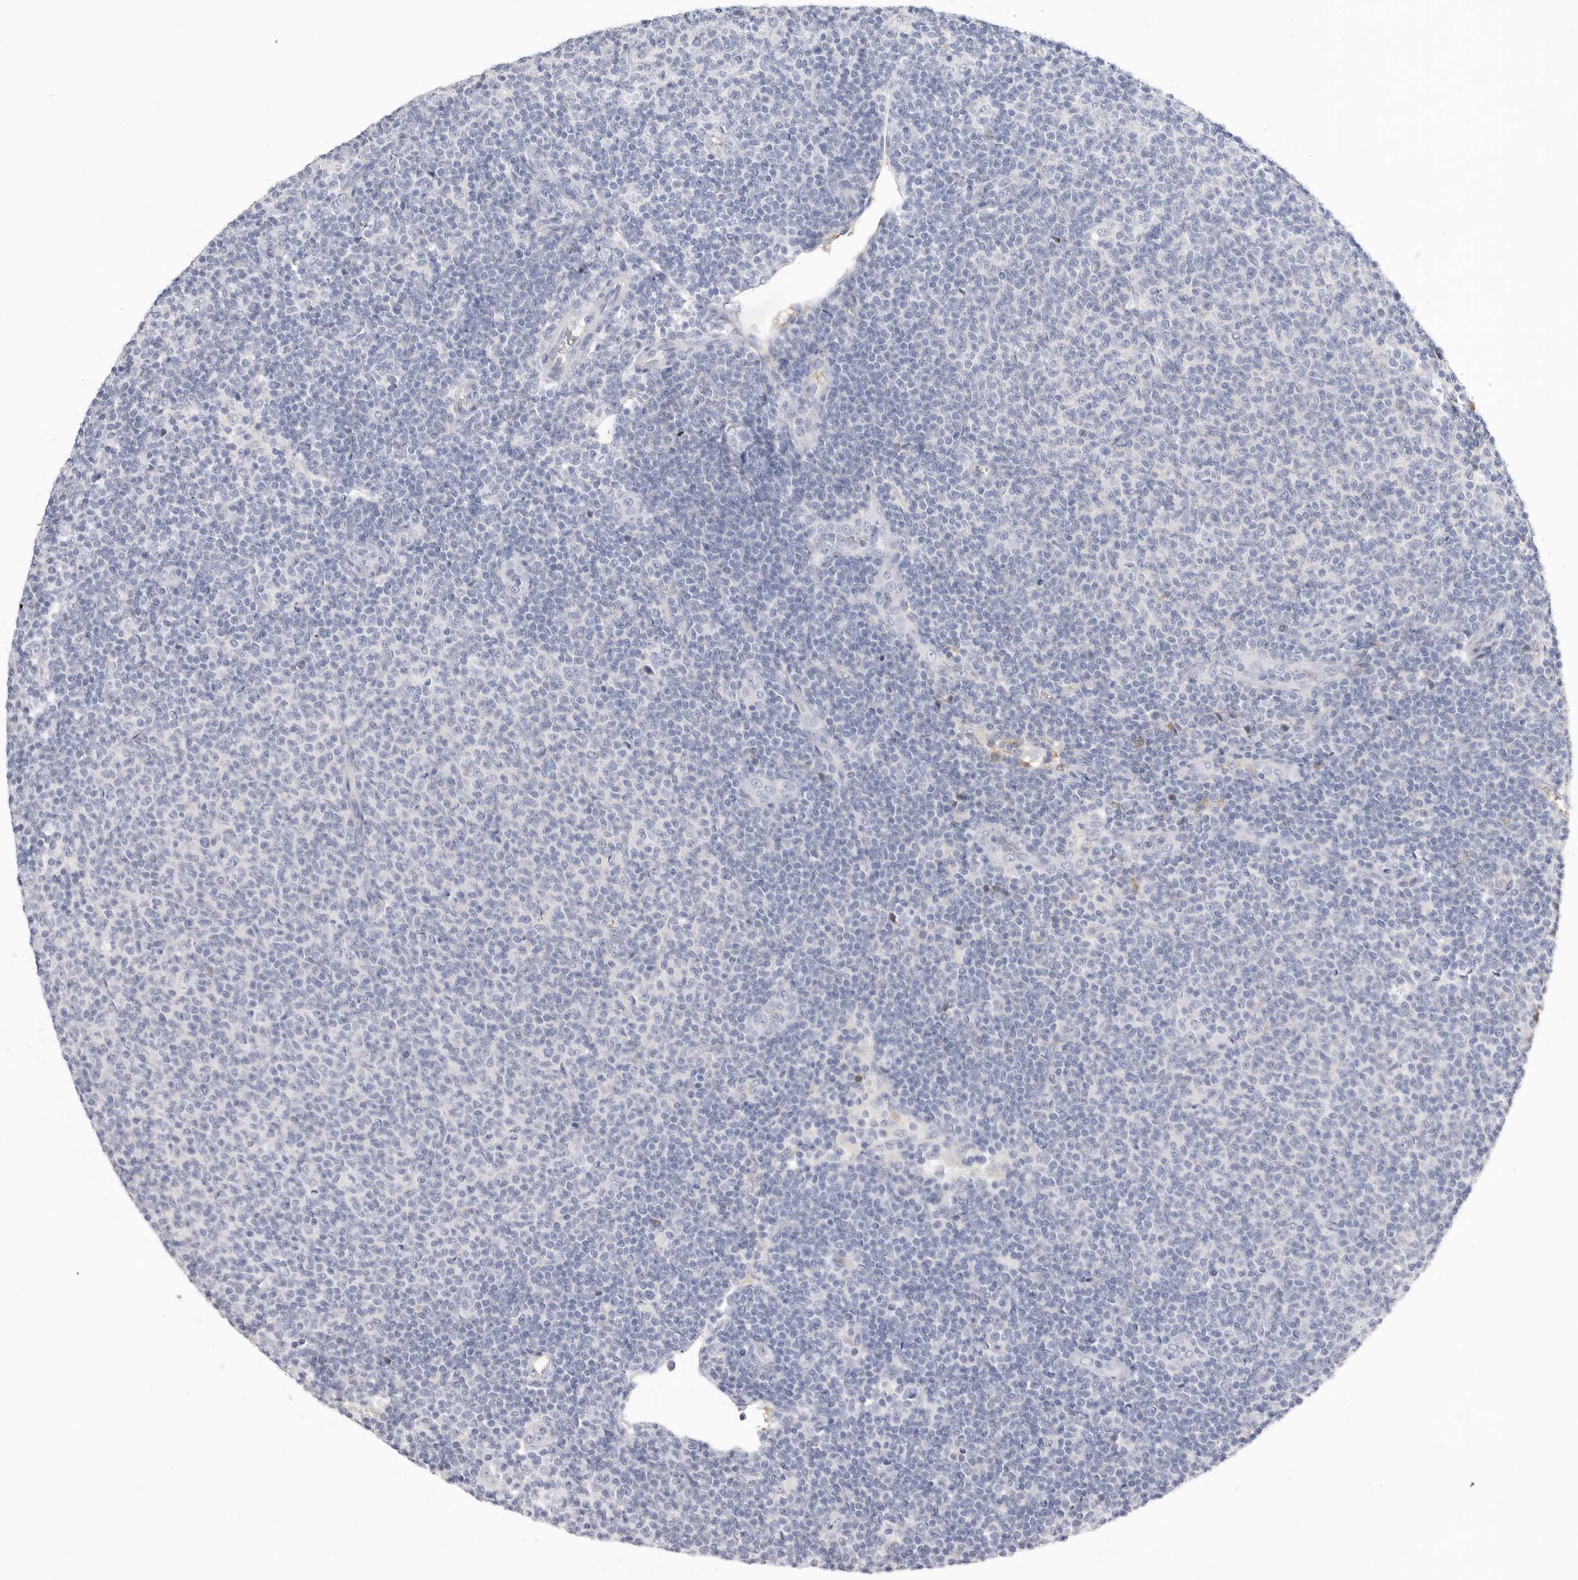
{"staining": {"intensity": "negative", "quantity": "none", "location": "none"}, "tissue": "lymphoma", "cell_type": "Tumor cells", "image_type": "cancer", "snomed": [{"axis": "morphology", "description": "Malignant lymphoma, non-Hodgkin's type, Low grade"}, {"axis": "topography", "description": "Lymph node"}], "caption": "High power microscopy photomicrograph of an IHC histopathology image of low-grade malignant lymphoma, non-Hodgkin's type, revealing no significant positivity in tumor cells. Brightfield microscopy of immunohistochemistry stained with DAB (brown) and hematoxylin (blue), captured at high magnification.", "gene": "APOA2", "patient": {"sex": "male", "age": 66}}